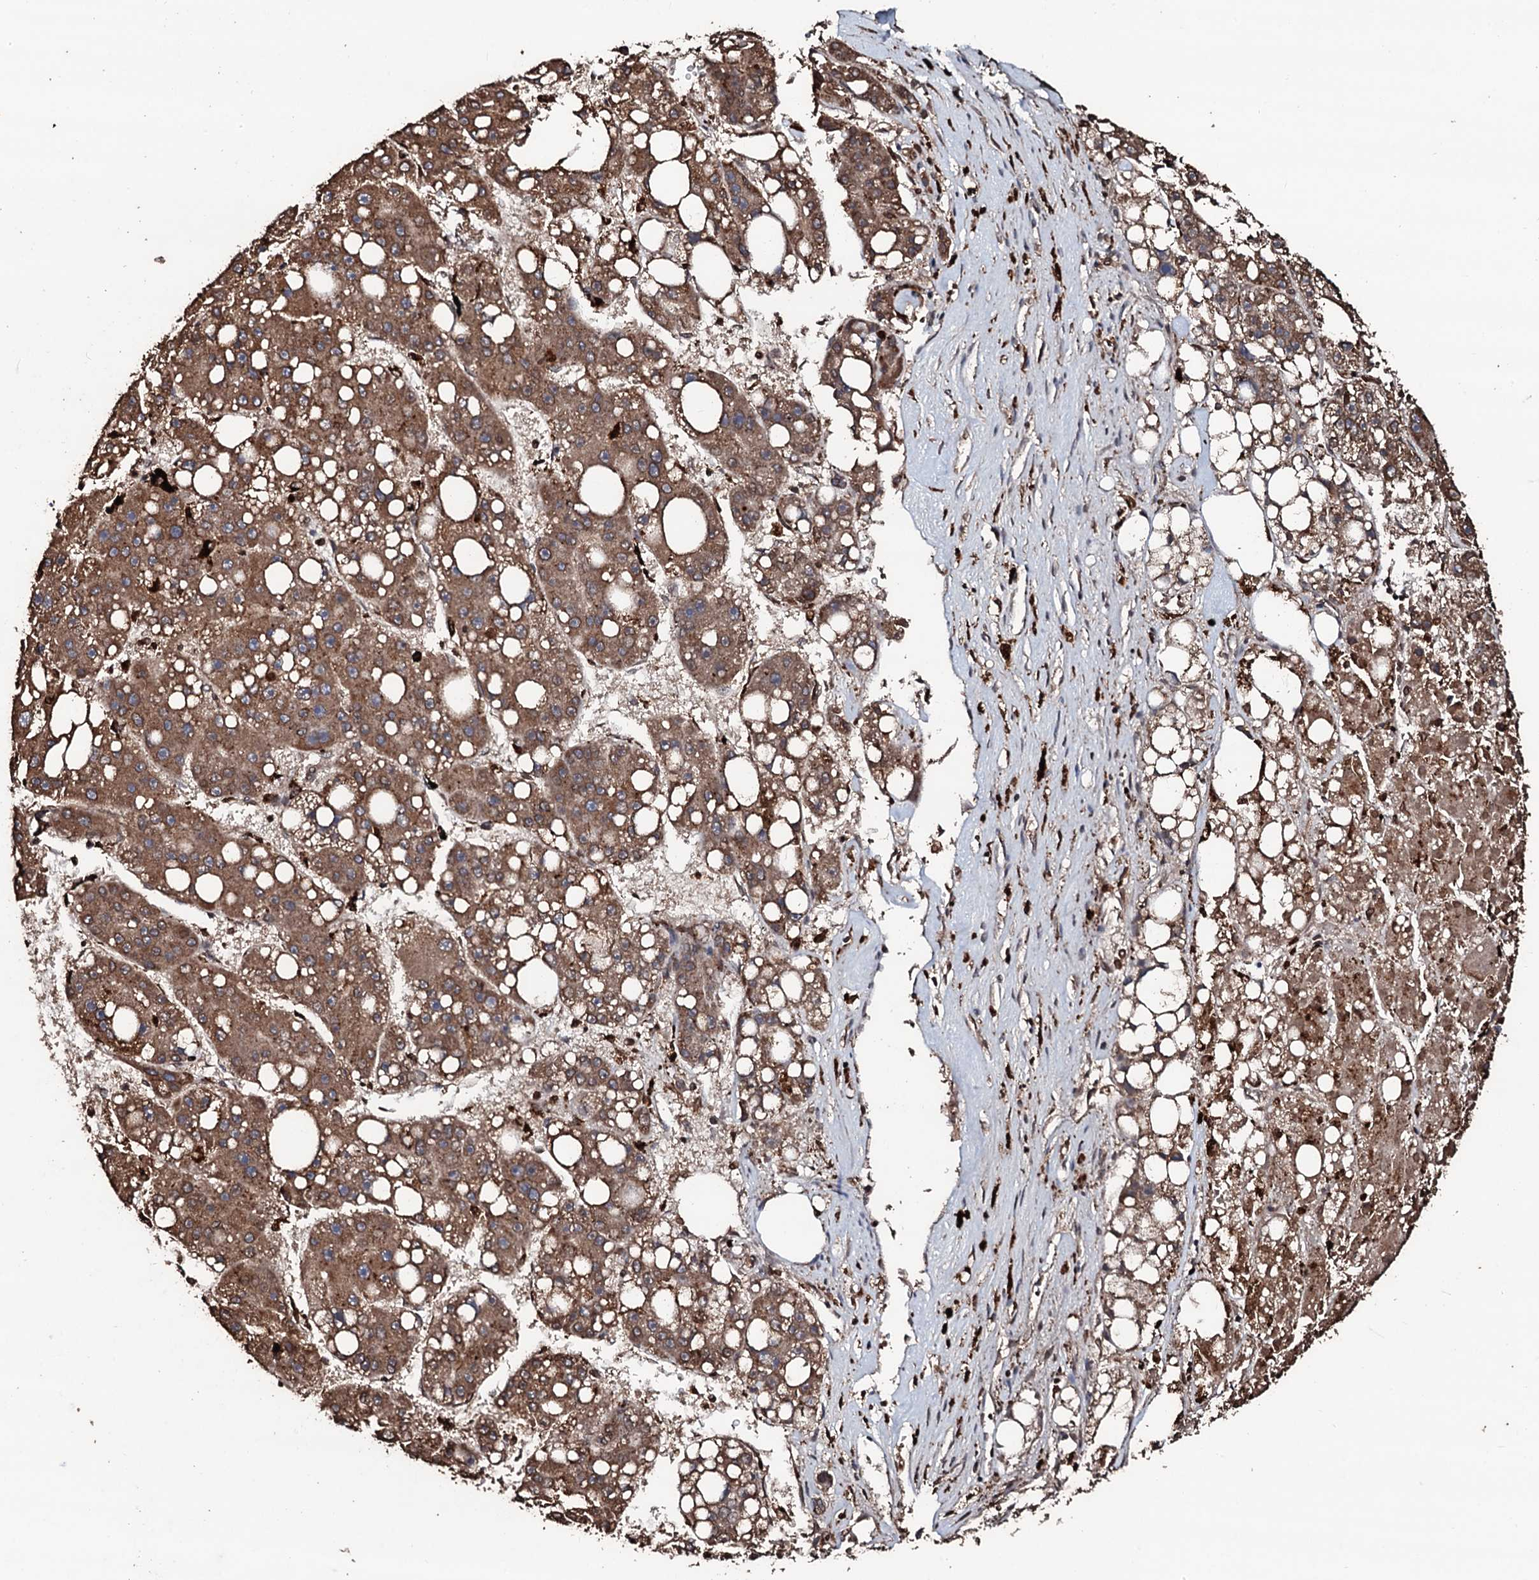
{"staining": {"intensity": "moderate", "quantity": ">75%", "location": "cytoplasmic/membranous"}, "tissue": "liver cancer", "cell_type": "Tumor cells", "image_type": "cancer", "snomed": [{"axis": "morphology", "description": "Carcinoma, Hepatocellular, NOS"}, {"axis": "topography", "description": "Liver"}], "caption": "A high-resolution photomicrograph shows immunohistochemistry (IHC) staining of liver hepatocellular carcinoma, which displays moderate cytoplasmic/membranous positivity in about >75% of tumor cells. Immunohistochemistry (ihc) stains the protein in brown and the nuclei are stained blue.", "gene": "SDHAF2", "patient": {"sex": "female", "age": 61}}